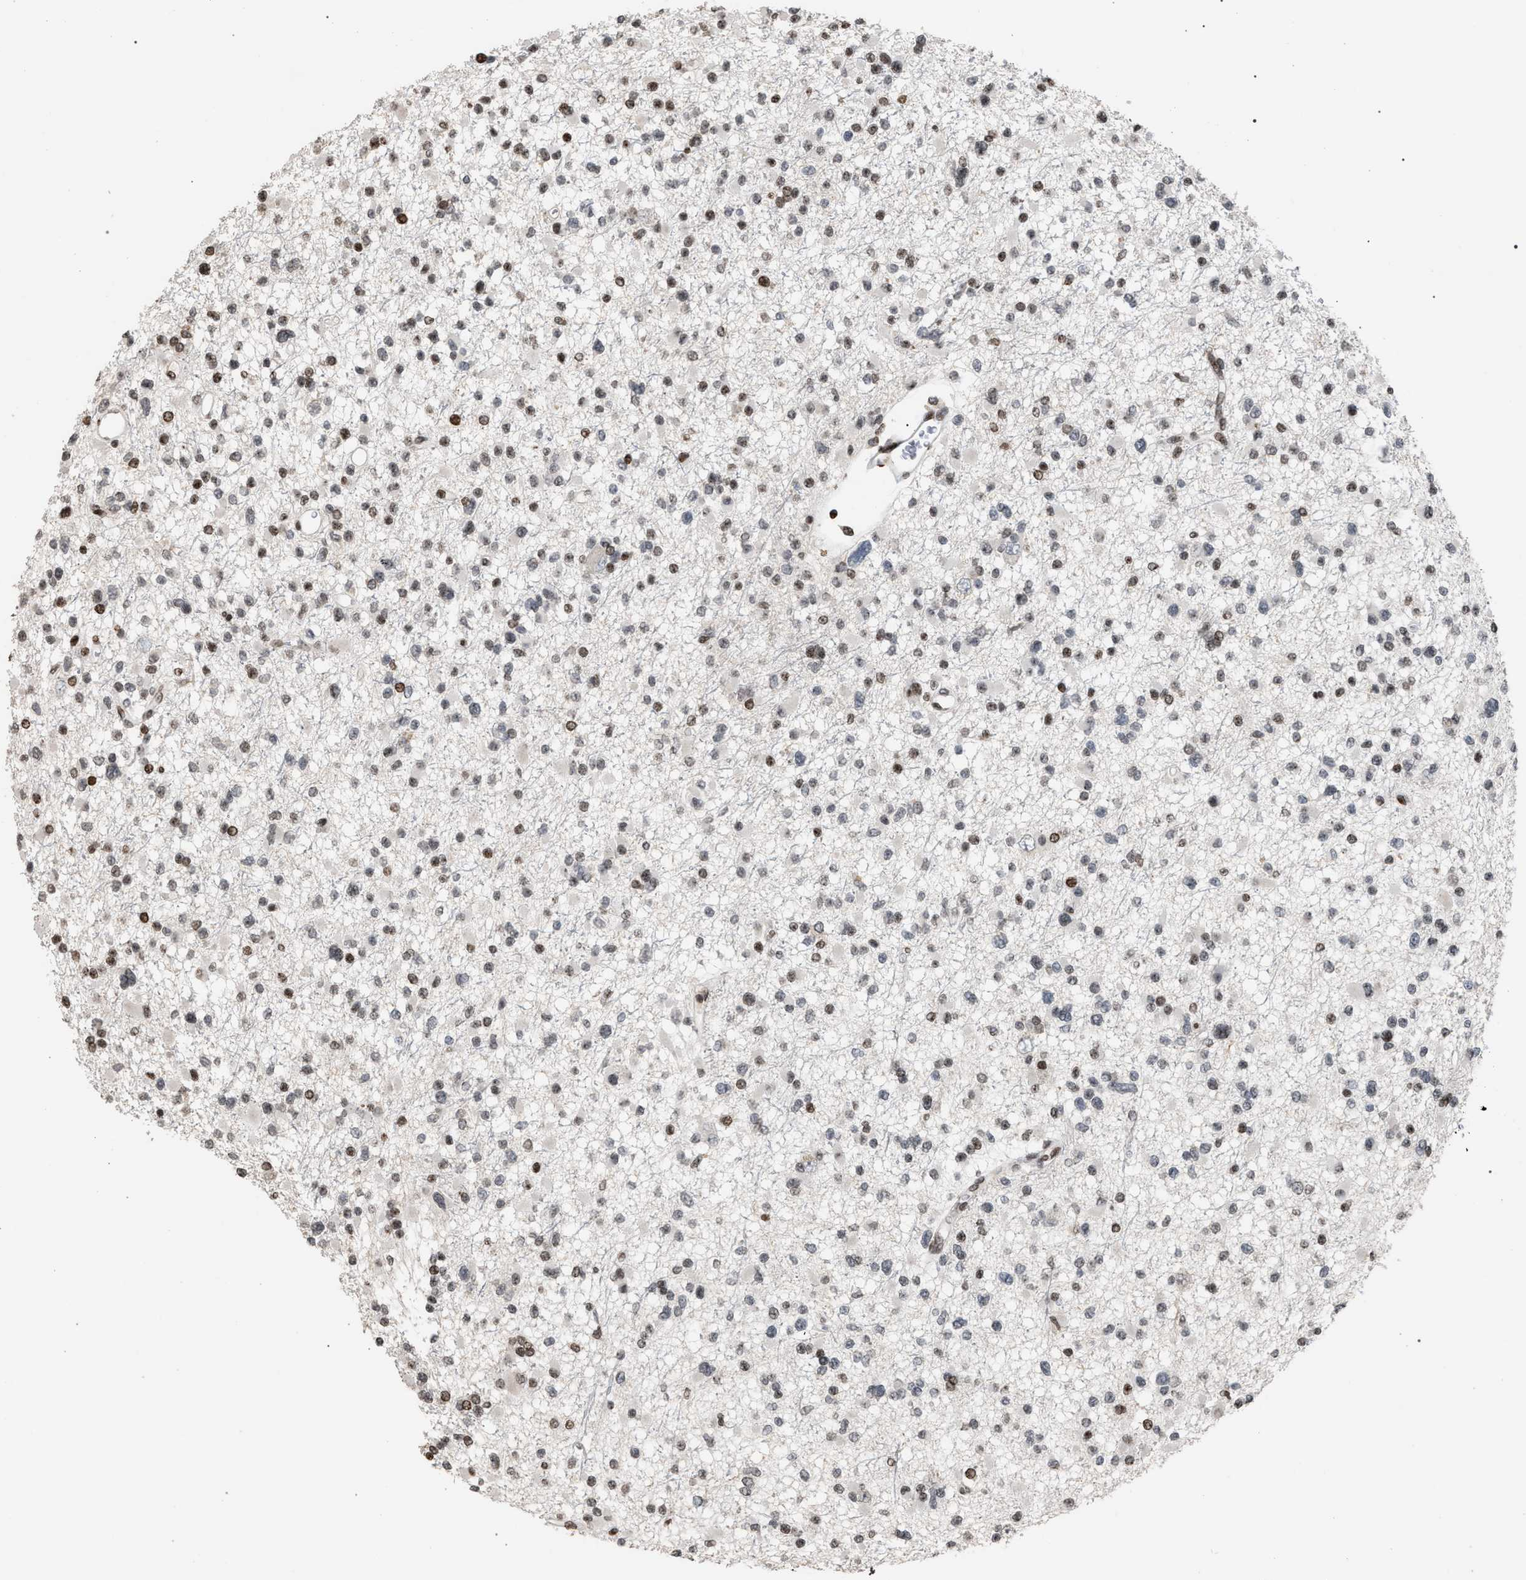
{"staining": {"intensity": "moderate", "quantity": ">75%", "location": "nuclear"}, "tissue": "glioma", "cell_type": "Tumor cells", "image_type": "cancer", "snomed": [{"axis": "morphology", "description": "Glioma, malignant, Low grade"}, {"axis": "topography", "description": "Brain"}], "caption": "Immunohistochemistry staining of low-grade glioma (malignant), which reveals medium levels of moderate nuclear expression in approximately >75% of tumor cells indicating moderate nuclear protein expression. The staining was performed using DAB (3,3'-diaminobenzidine) (brown) for protein detection and nuclei were counterstained in hematoxylin (blue).", "gene": "FOXD3", "patient": {"sex": "female", "age": 22}}